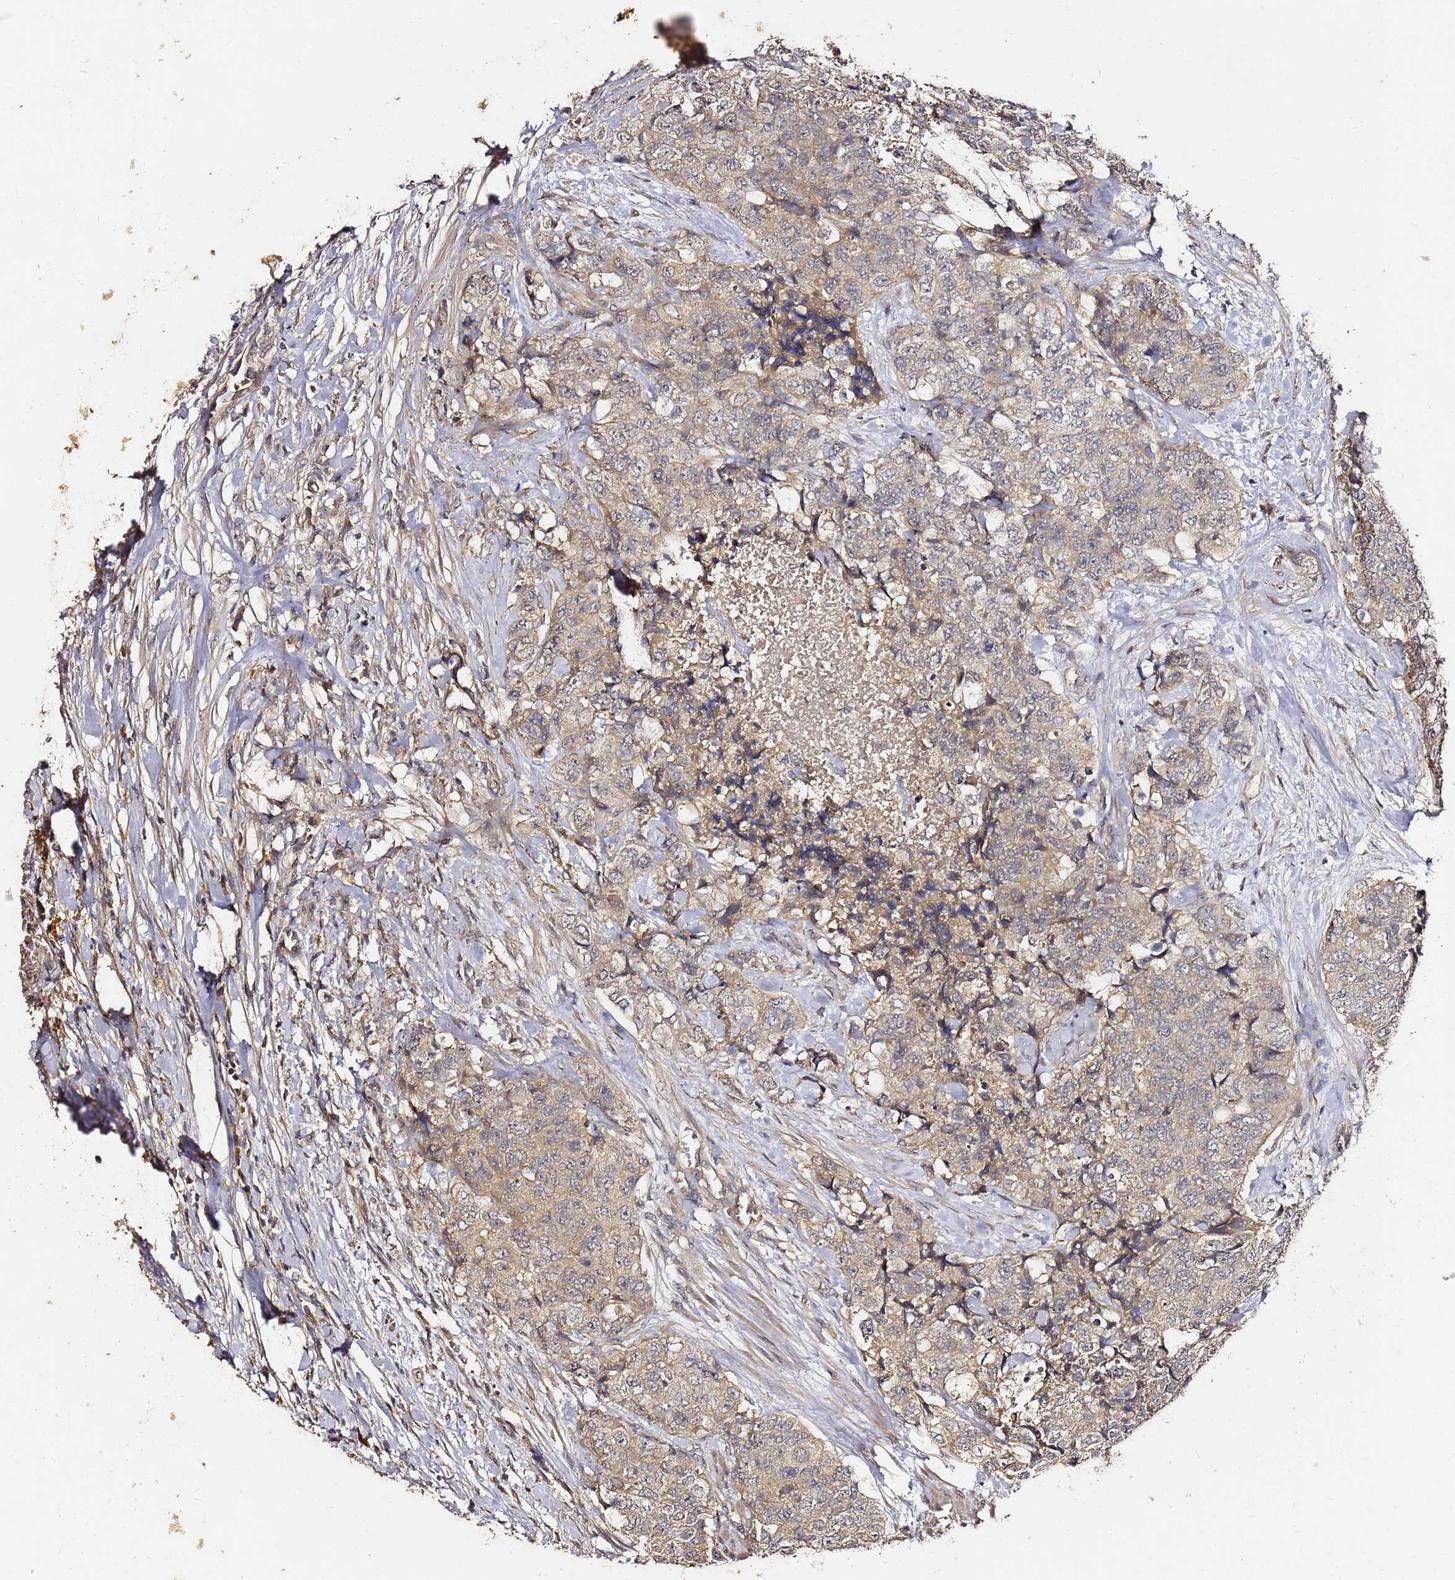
{"staining": {"intensity": "weak", "quantity": "25%-75%", "location": "cytoplasmic/membranous"}, "tissue": "urothelial cancer", "cell_type": "Tumor cells", "image_type": "cancer", "snomed": [{"axis": "morphology", "description": "Urothelial carcinoma, High grade"}, {"axis": "topography", "description": "Urinary bladder"}], "caption": "Immunohistochemical staining of human high-grade urothelial carcinoma exhibits low levels of weak cytoplasmic/membranous positivity in about 25%-75% of tumor cells. The protein of interest is stained brown, and the nuclei are stained in blue (DAB IHC with brightfield microscopy, high magnification).", "gene": "C6orf136", "patient": {"sex": "female", "age": 78}}